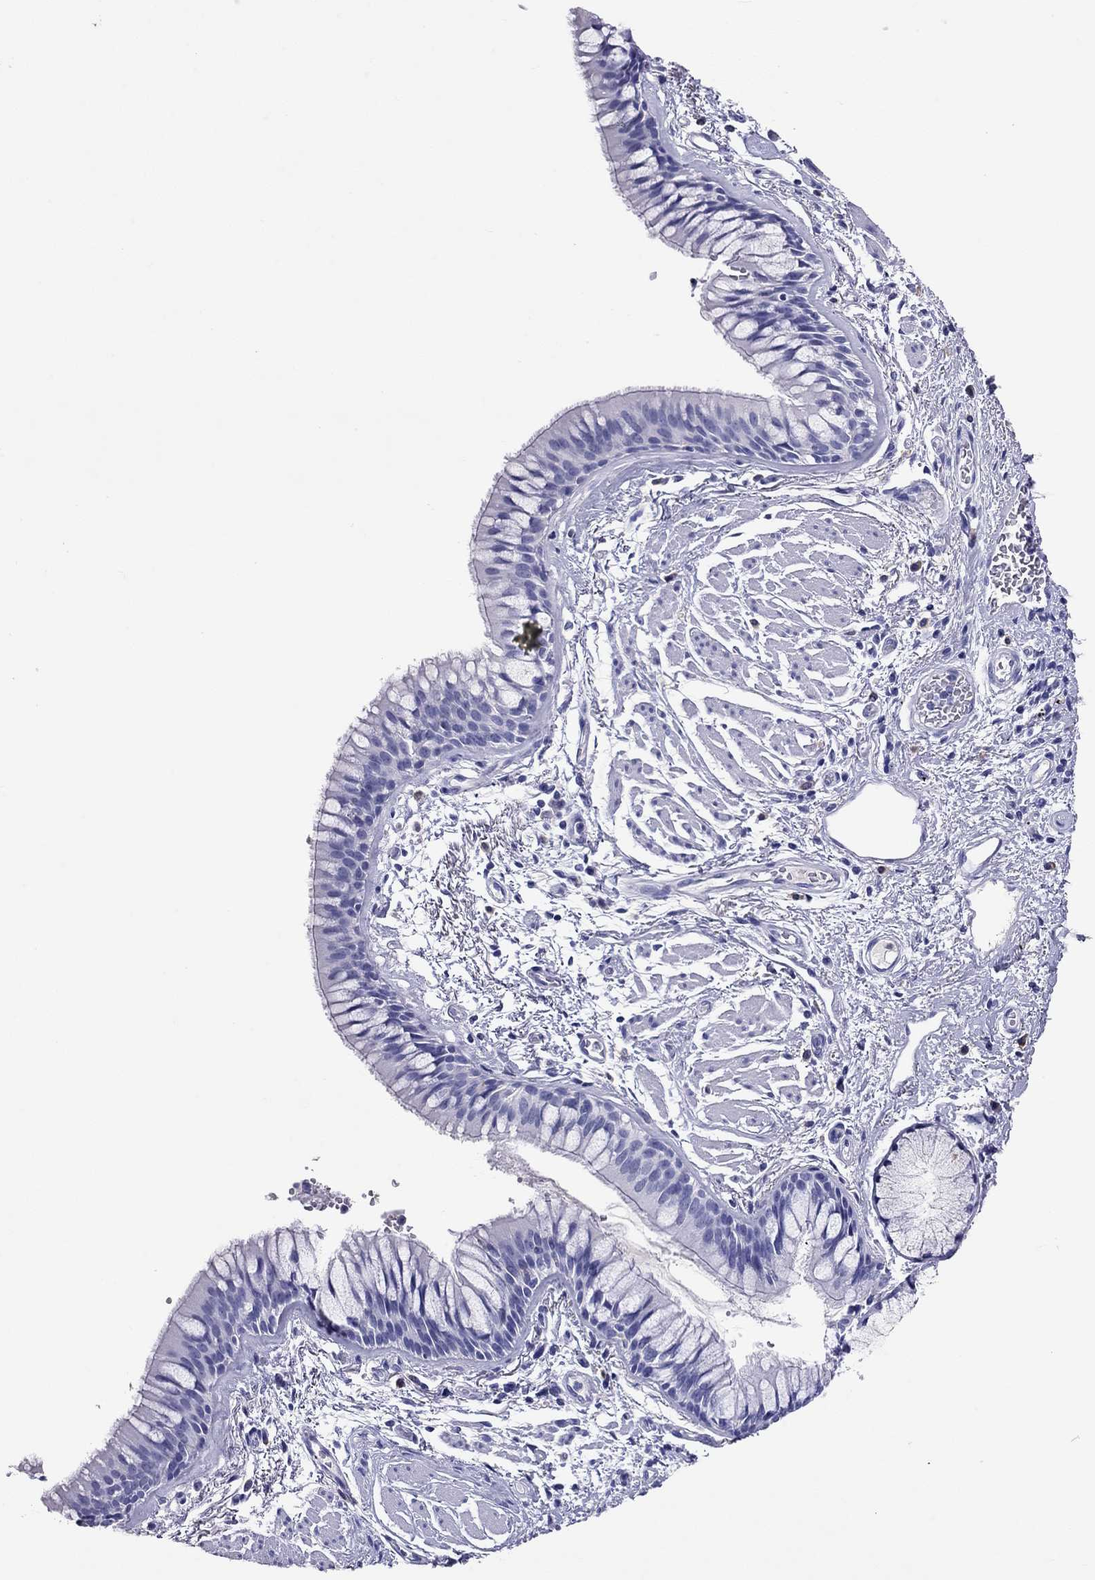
{"staining": {"intensity": "negative", "quantity": "none", "location": "none"}, "tissue": "bronchus", "cell_type": "Respiratory epithelial cells", "image_type": "normal", "snomed": [{"axis": "morphology", "description": "Normal tissue, NOS"}, {"axis": "topography", "description": "Bronchus"}, {"axis": "topography", "description": "Lung"}], "caption": "IHC of unremarkable bronchus demonstrates no positivity in respiratory epithelial cells.", "gene": "CALHM1", "patient": {"sex": "female", "age": 57}}